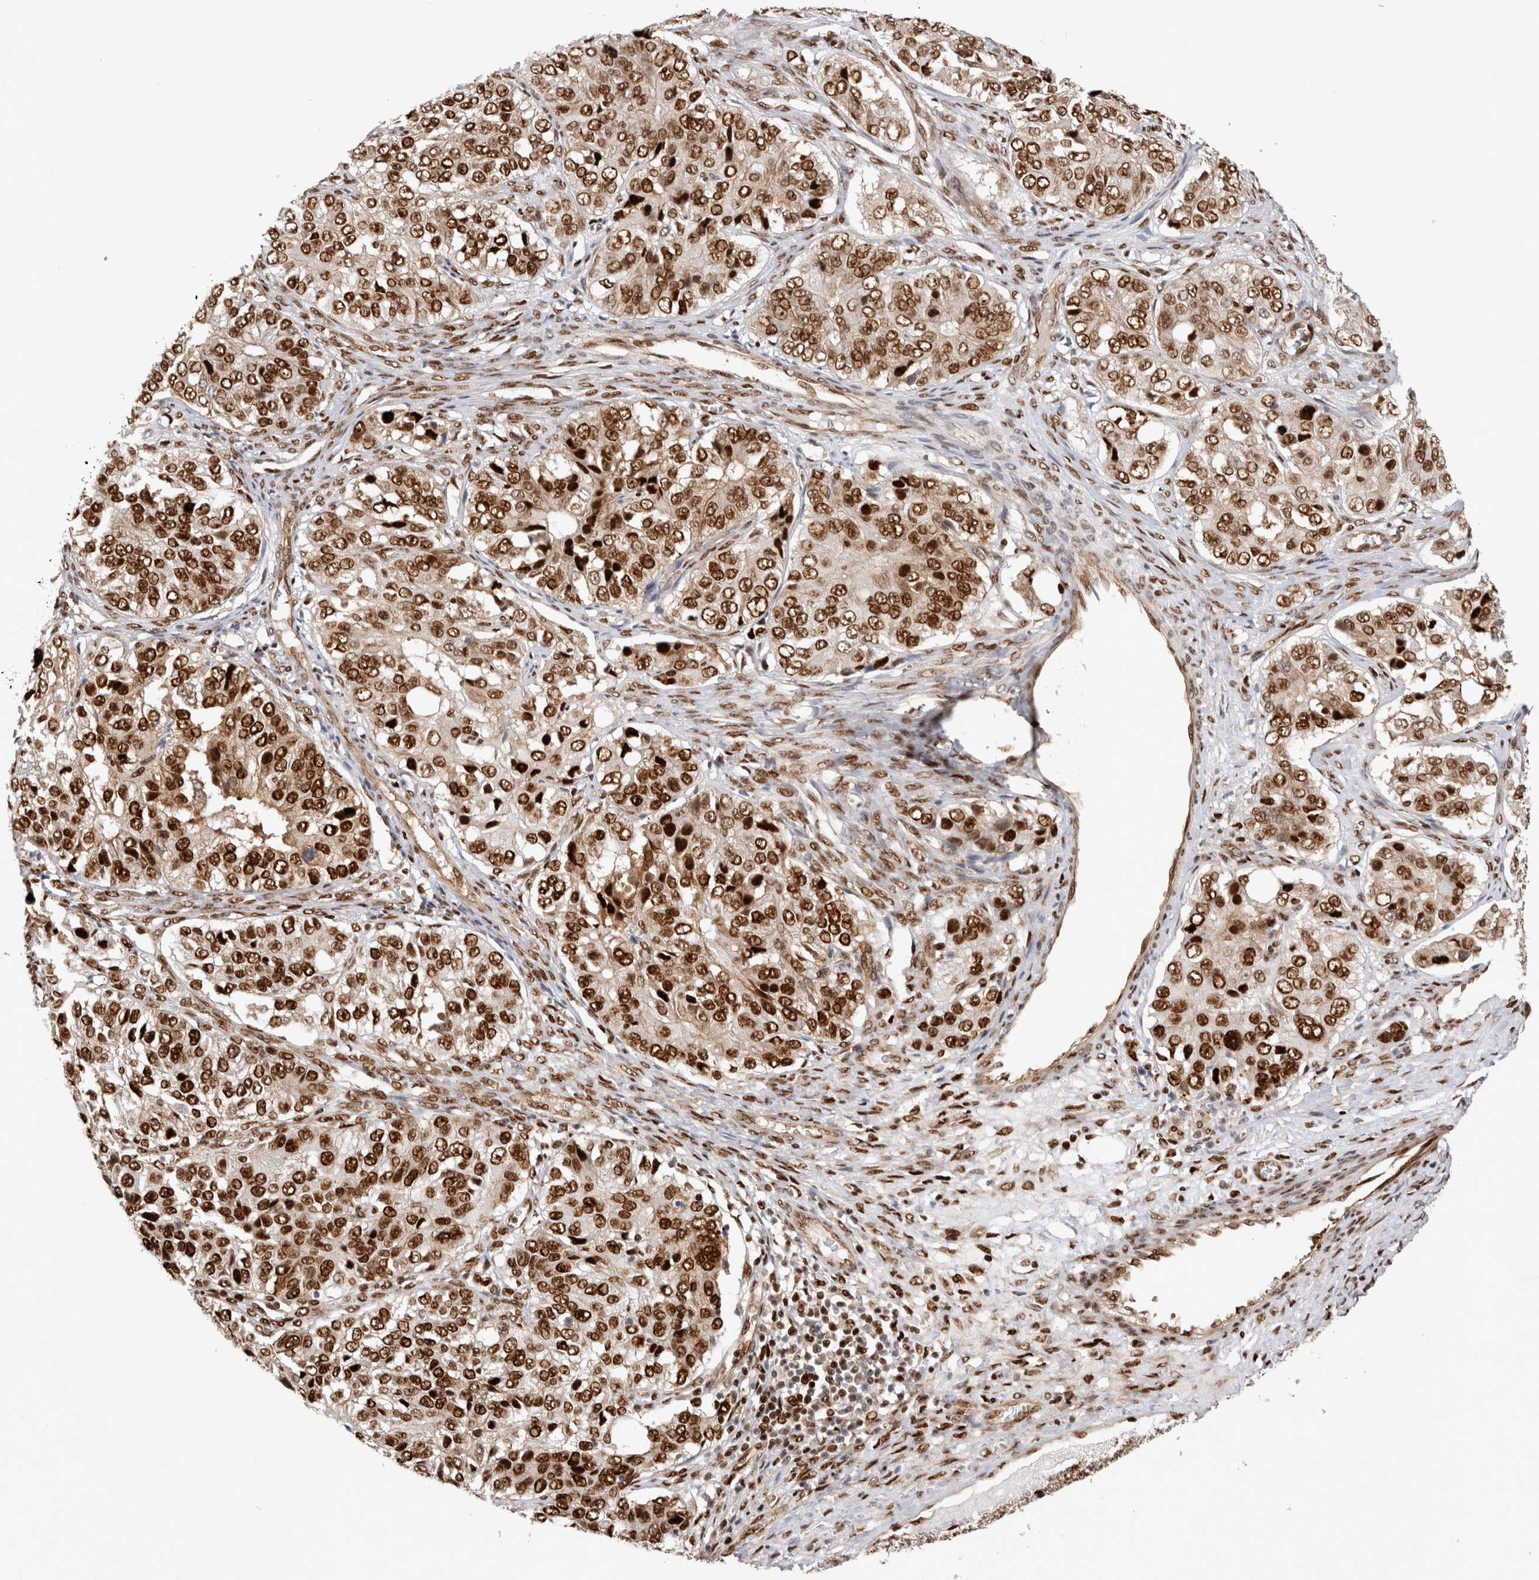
{"staining": {"intensity": "strong", "quantity": ">75%", "location": "nuclear"}, "tissue": "ovarian cancer", "cell_type": "Tumor cells", "image_type": "cancer", "snomed": [{"axis": "morphology", "description": "Carcinoma, endometroid"}, {"axis": "topography", "description": "Ovary"}], "caption": "Strong nuclear staining is appreciated in about >75% of tumor cells in ovarian cancer.", "gene": "TCF4", "patient": {"sex": "female", "age": 51}}